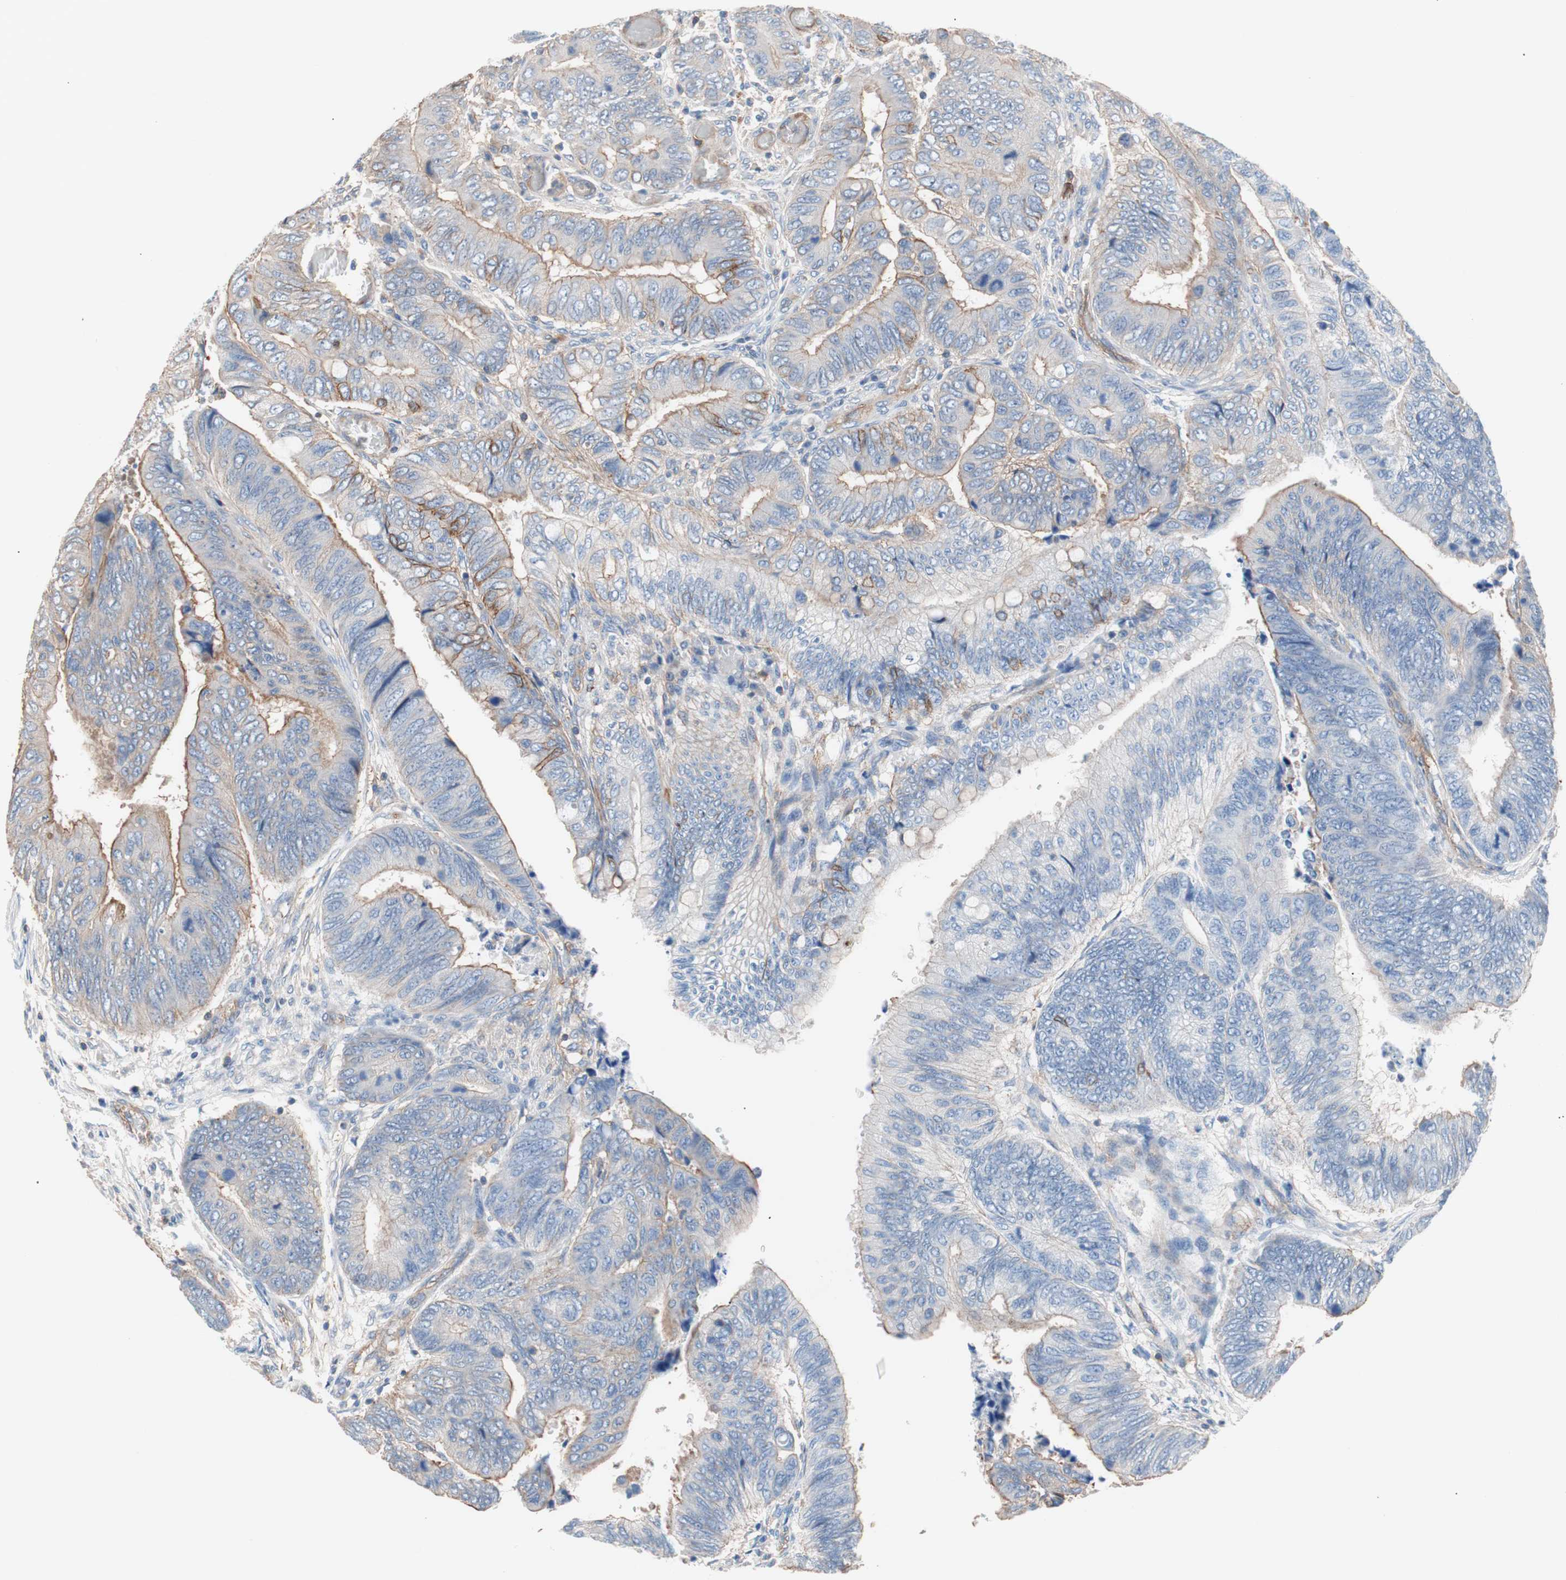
{"staining": {"intensity": "weak", "quantity": "25%-75%", "location": "cytoplasmic/membranous"}, "tissue": "colorectal cancer", "cell_type": "Tumor cells", "image_type": "cancer", "snomed": [{"axis": "morphology", "description": "Normal tissue, NOS"}, {"axis": "morphology", "description": "Adenocarcinoma, NOS"}, {"axis": "topography", "description": "Rectum"}, {"axis": "topography", "description": "Peripheral nerve tissue"}], "caption": "This is a photomicrograph of immunohistochemistry staining of adenocarcinoma (colorectal), which shows weak expression in the cytoplasmic/membranous of tumor cells.", "gene": "GPR160", "patient": {"sex": "male", "age": 92}}